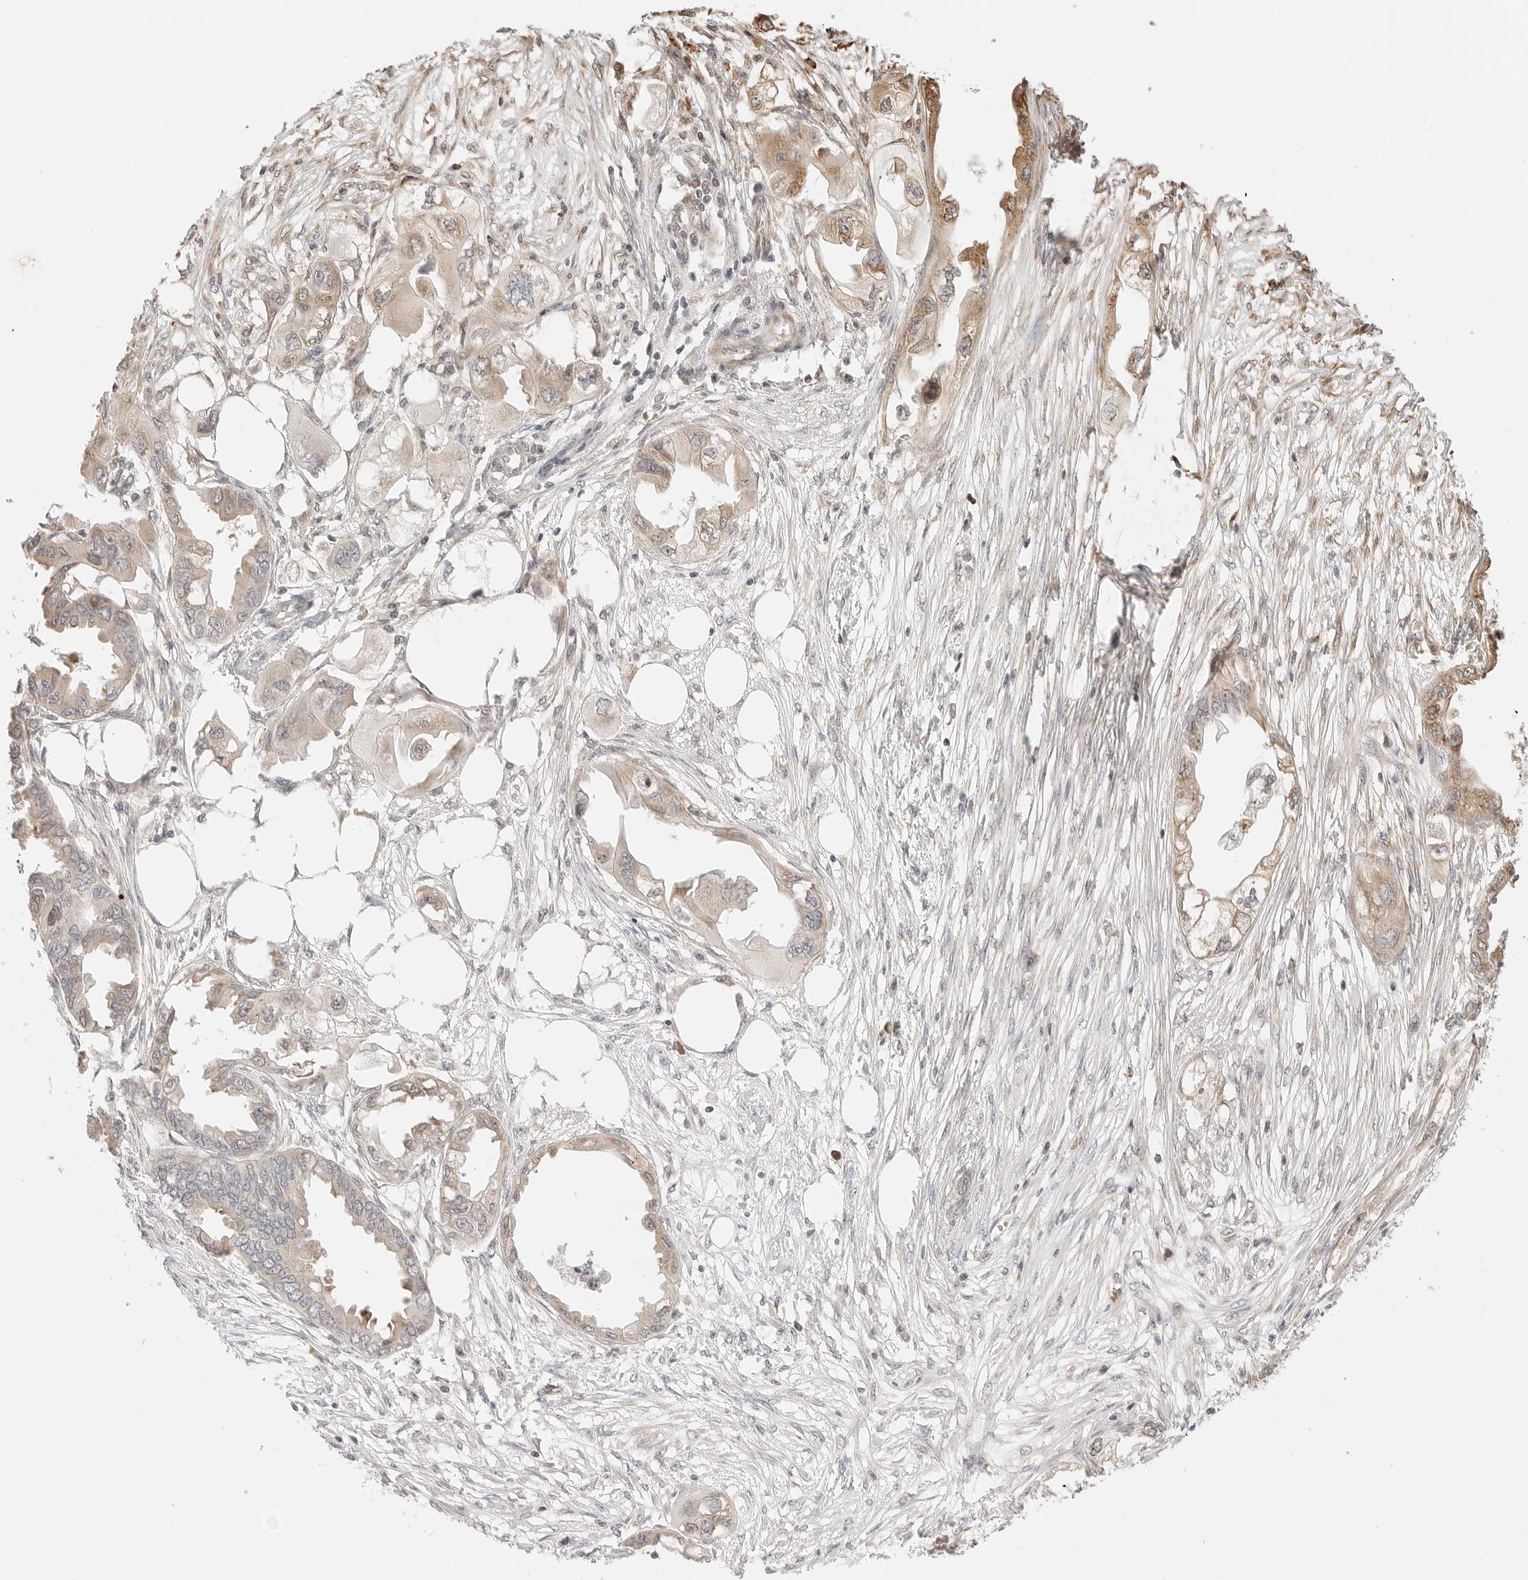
{"staining": {"intensity": "weak", "quantity": "25%-75%", "location": "cytoplasmic/membranous,nuclear"}, "tissue": "endometrial cancer", "cell_type": "Tumor cells", "image_type": "cancer", "snomed": [{"axis": "morphology", "description": "Adenocarcinoma, NOS"}, {"axis": "morphology", "description": "Adenocarcinoma, metastatic, NOS"}, {"axis": "topography", "description": "Adipose tissue"}, {"axis": "topography", "description": "Endometrium"}], "caption": "The histopathology image demonstrates staining of endometrial cancer, revealing weak cytoplasmic/membranous and nuclear protein staining (brown color) within tumor cells. (DAB = brown stain, brightfield microscopy at high magnification).", "gene": "FKBP14", "patient": {"sex": "female", "age": 67}}